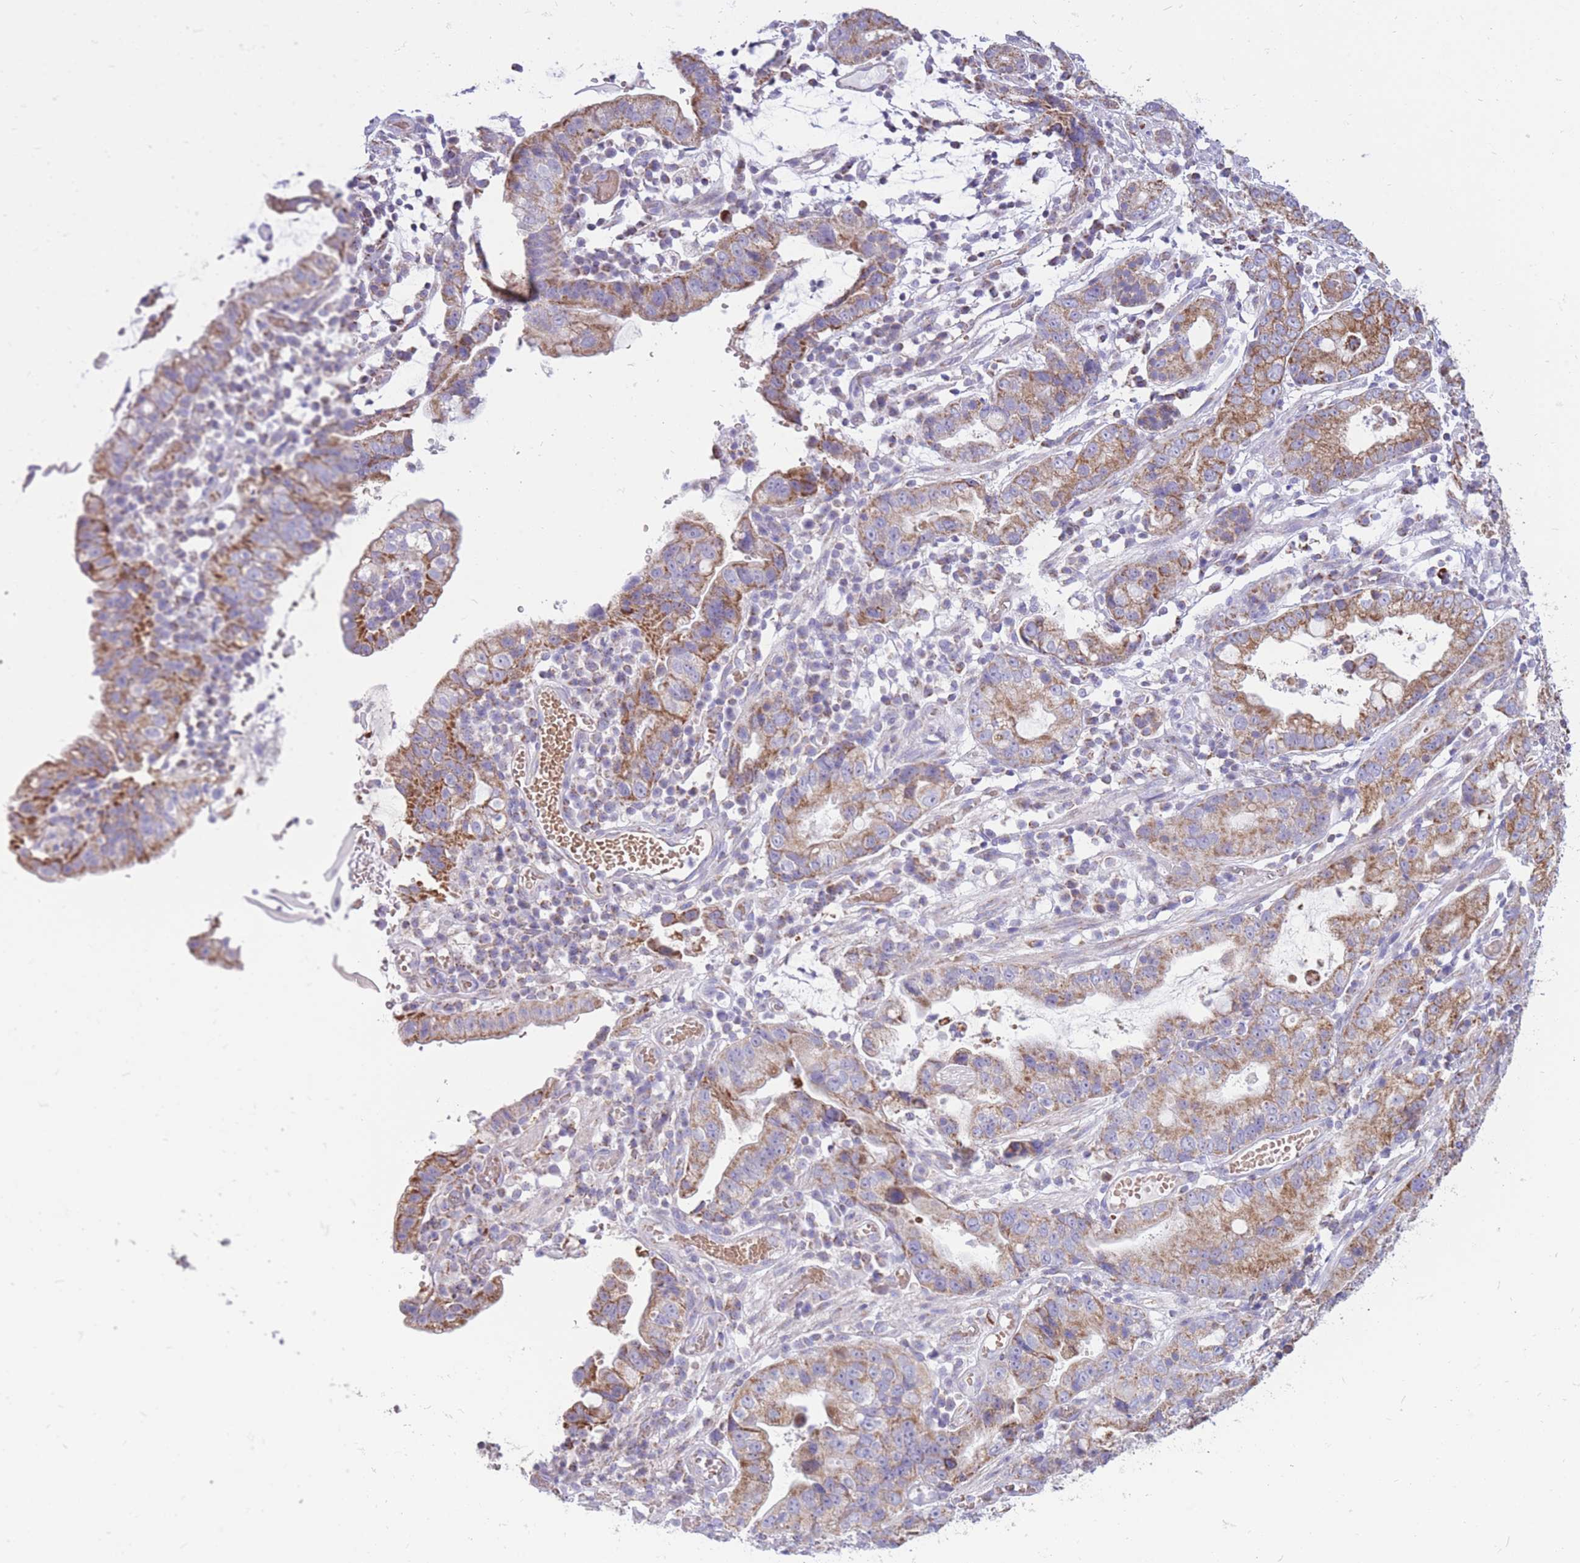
{"staining": {"intensity": "moderate", "quantity": ">75%", "location": "cytoplasmic/membranous"}, "tissue": "stomach cancer", "cell_type": "Tumor cells", "image_type": "cancer", "snomed": [{"axis": "morphology", "description": "Adenocarcinoma, NOS"}, {"axis": "topography", "description": "Stomach"}], "caption": "Brown immunohistochemical staining in human stomach cancer (adenocarcinoma) exhibits moderate cytoplasmic/membranous positivity in approximately >75% of tumor cells.", "gene": "PCSK1", "patient": {"sex": "male", "age": 55}}